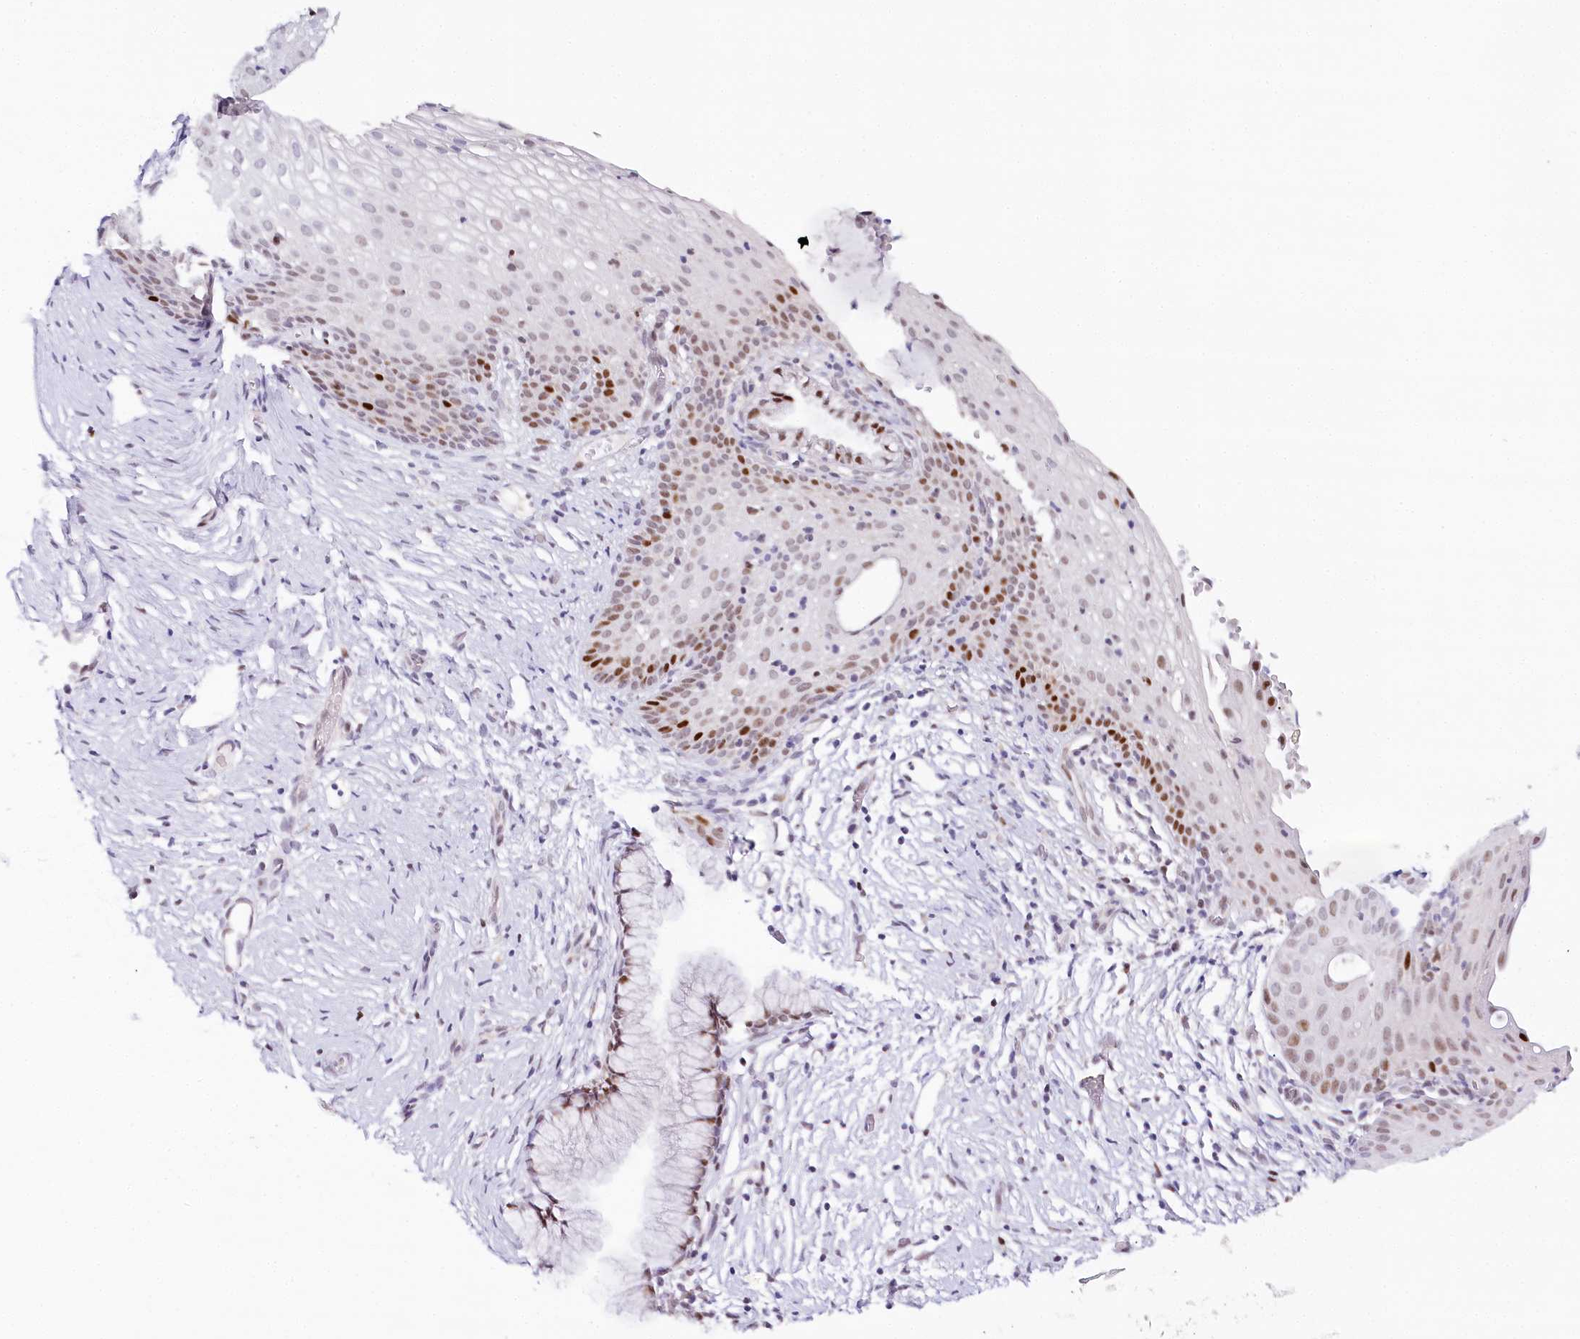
{"staining": {"intensity": "moderate", "quantity": "<25%", "location": "nuclear"}, "tissue": "cervix", "cell_type": "Glandular cells", "image_type": "normal", "snomed": [{"axis": "morphology", "description": "Normal tissue, NOS"}, {"axis": "topography", "description": "Cervix"}], "caption": "IHC photomicrograph of unremarkable cervix: human cervix stained using immunohistochemistry (IHC) demonstrates low levels of moderate protein expression localized specifically in the nuclear of glandular cells, appearing as a nuclear brown color.", "gene": "TP53", "patient": {"sex": "female", "age": 33}}